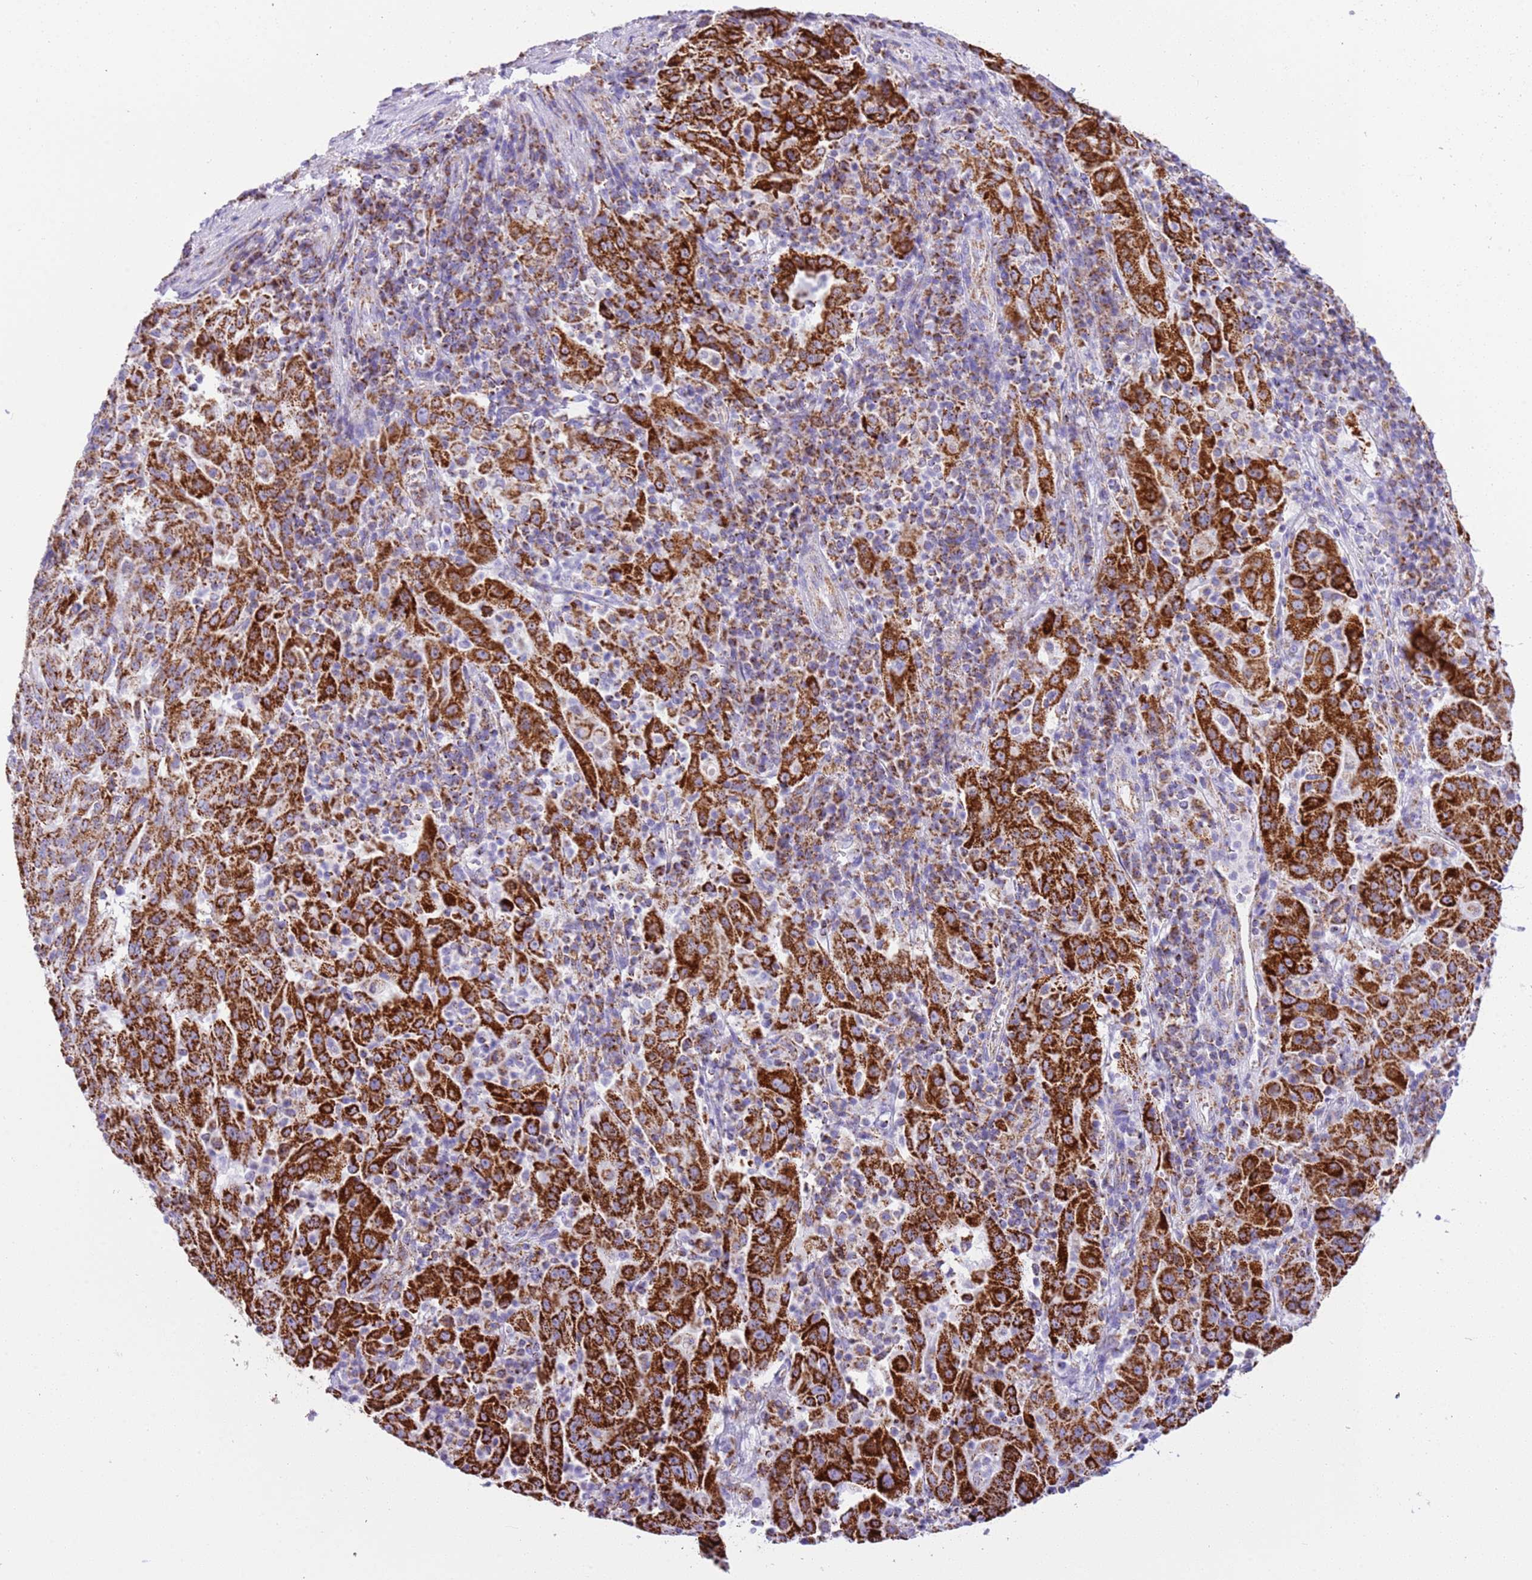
{"staining": {"intensity": "strong", "quantity": ">75%", "location": "cytoplasmic/membranous"}, "tissue": "pancreatic cancer", "cell_type": "Tumor cells", "image_type": "cancer", "snomed": [{"axis": "morphology", "description": "Adenocarcinoma, NOS"}, {"axis": "topography", "description": "Pancreas"}], "caption": "An immunohistochemistry (IHC) image of neoplastic tissue is shown. Protein staining in brown highlights strong cytoplasmic/membranous positivity in pancreatic adenocarcinoma within tumor cells. Using DAB (3,3'-diaminobenzidine) (brown) and hematoxylin (blue) stains, captured at high magnification using brightfield microscopy.", "gene": "SUCLG2", "patient": {"sex": "male", "age": 63}}